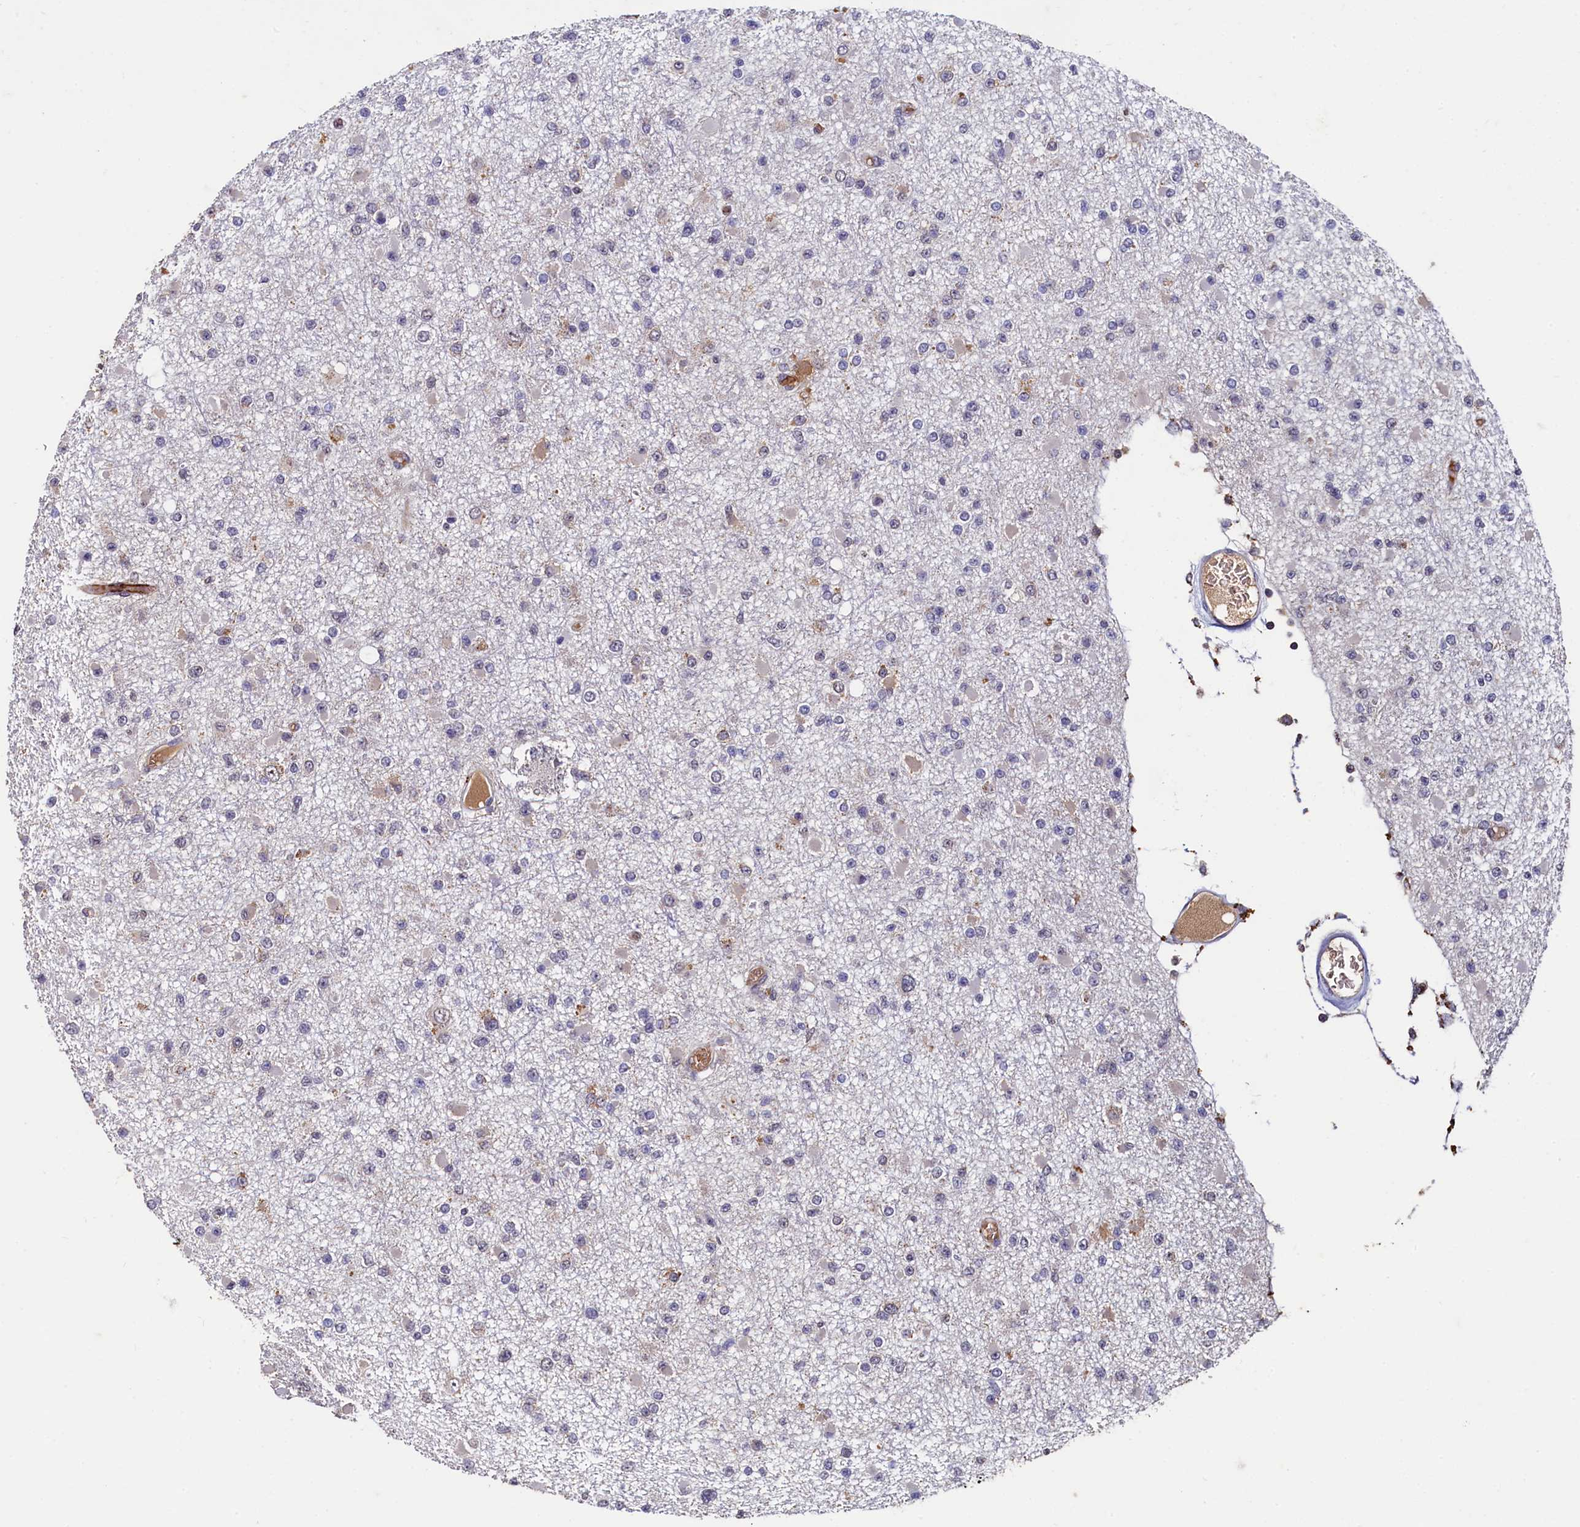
{"staining": {"intensity": "negative", "quantity": "none", "location": "none"}, "tissue": "glioma", "cell_type": "Tumor cells", "image_type": "cancer", "snomed": [{"axis": "morphology", "description": "Glioma, malignant, Low grade"}, {"axis": "topography", "description": "Brain"}], "caption": "Tumor cells are negative for brown protein staining in malignant glioma (low-grade).", "gene": "CSTPP1", "patient": {"sex": "female", "age": 22}}